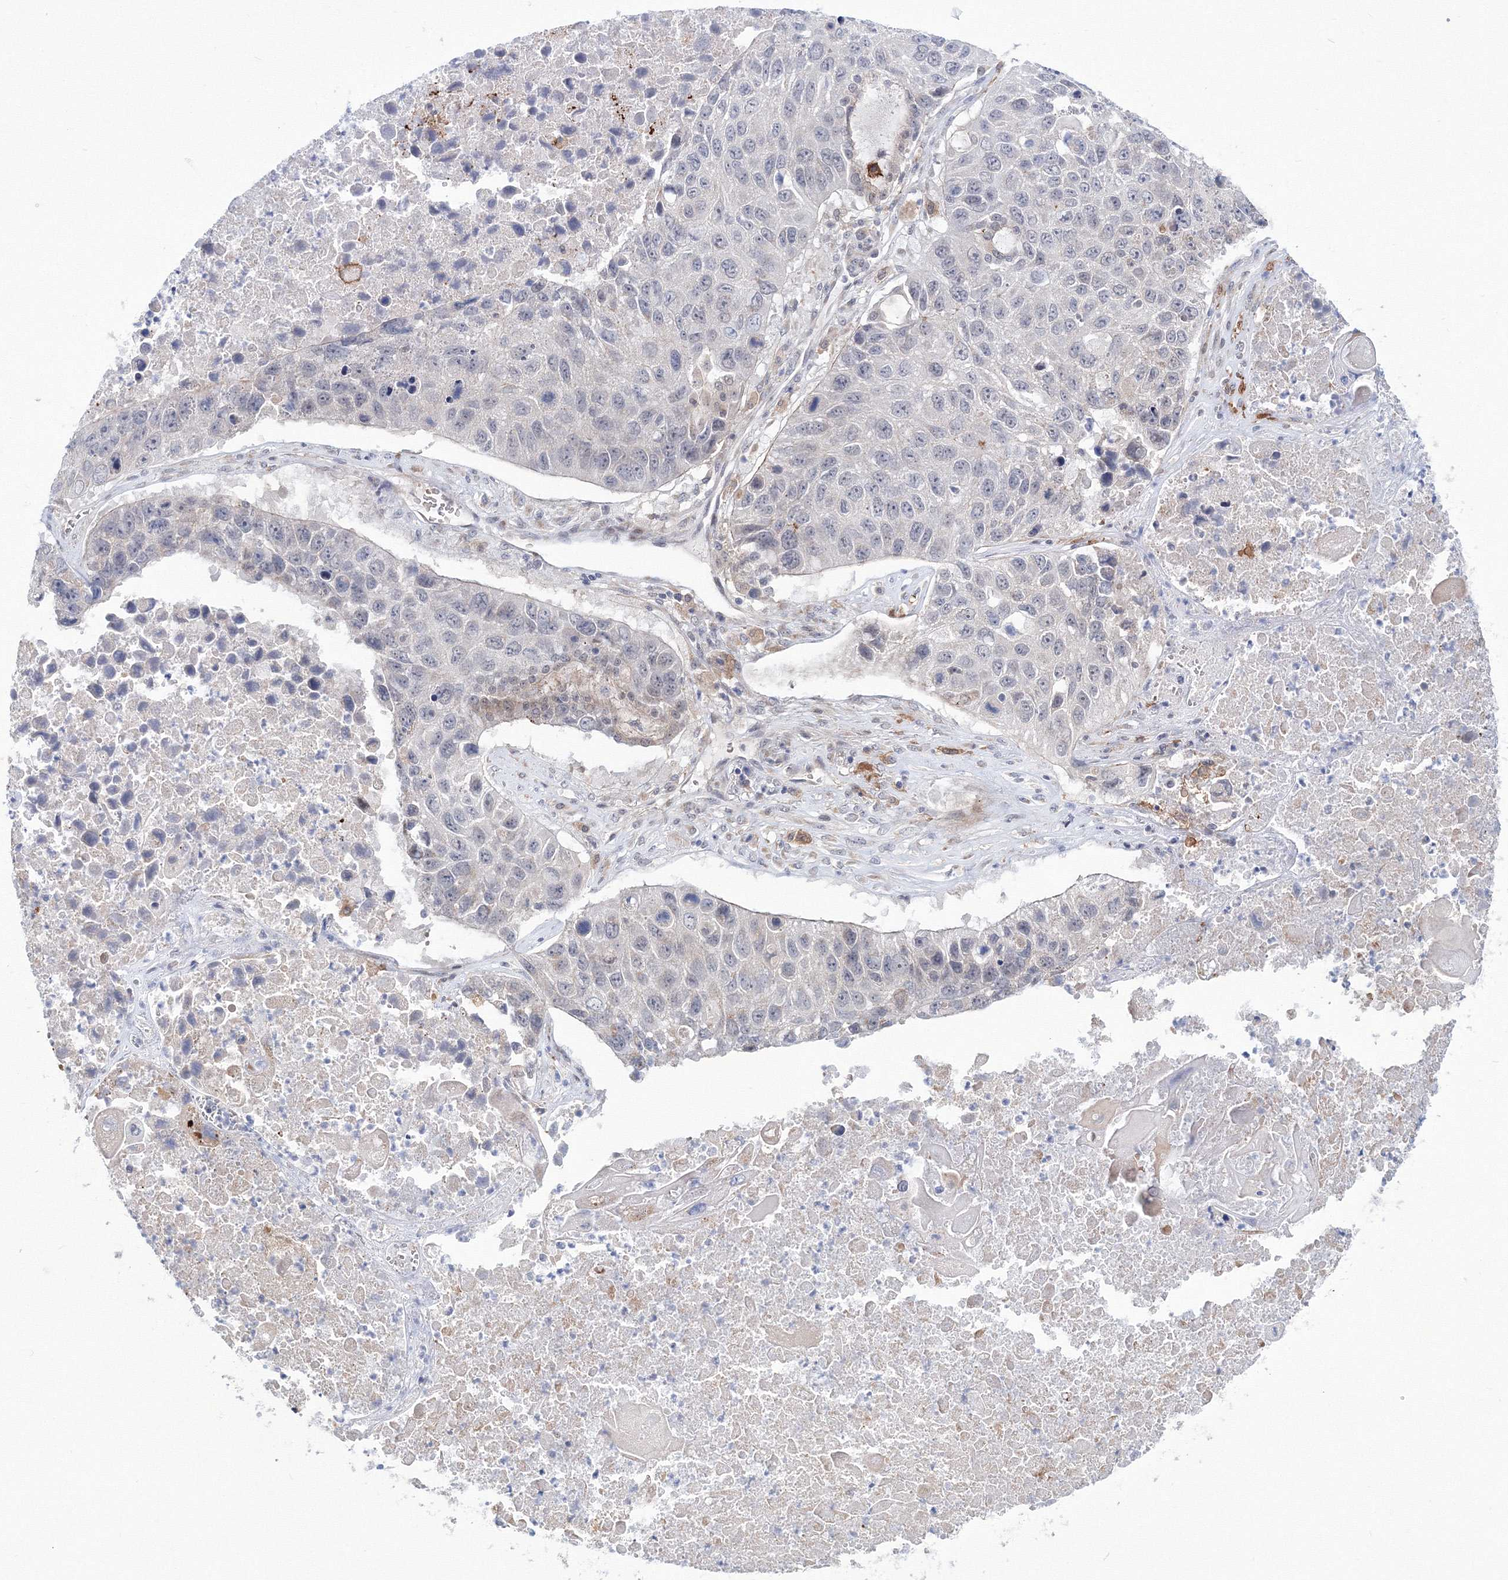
{"staining": {"intensity": "negative", "quantity": "none", "location": "none"}, "tissue": "lung cancer", "cell_type": "Tumor cells", "image_type": "cancer", "snomed": [{"axis": "morphology", "description": "Squamous cell carcinoma, NOS"}, {"axis": "topography", "description": "Lung"}], "caption": "Photomicrograph shows no protein positivity in tumor cells of lung cancer (squamous cell carcinoma) tissue.", "gene": "C11orf52", "patient": {"sex": "male", "age": 61}}